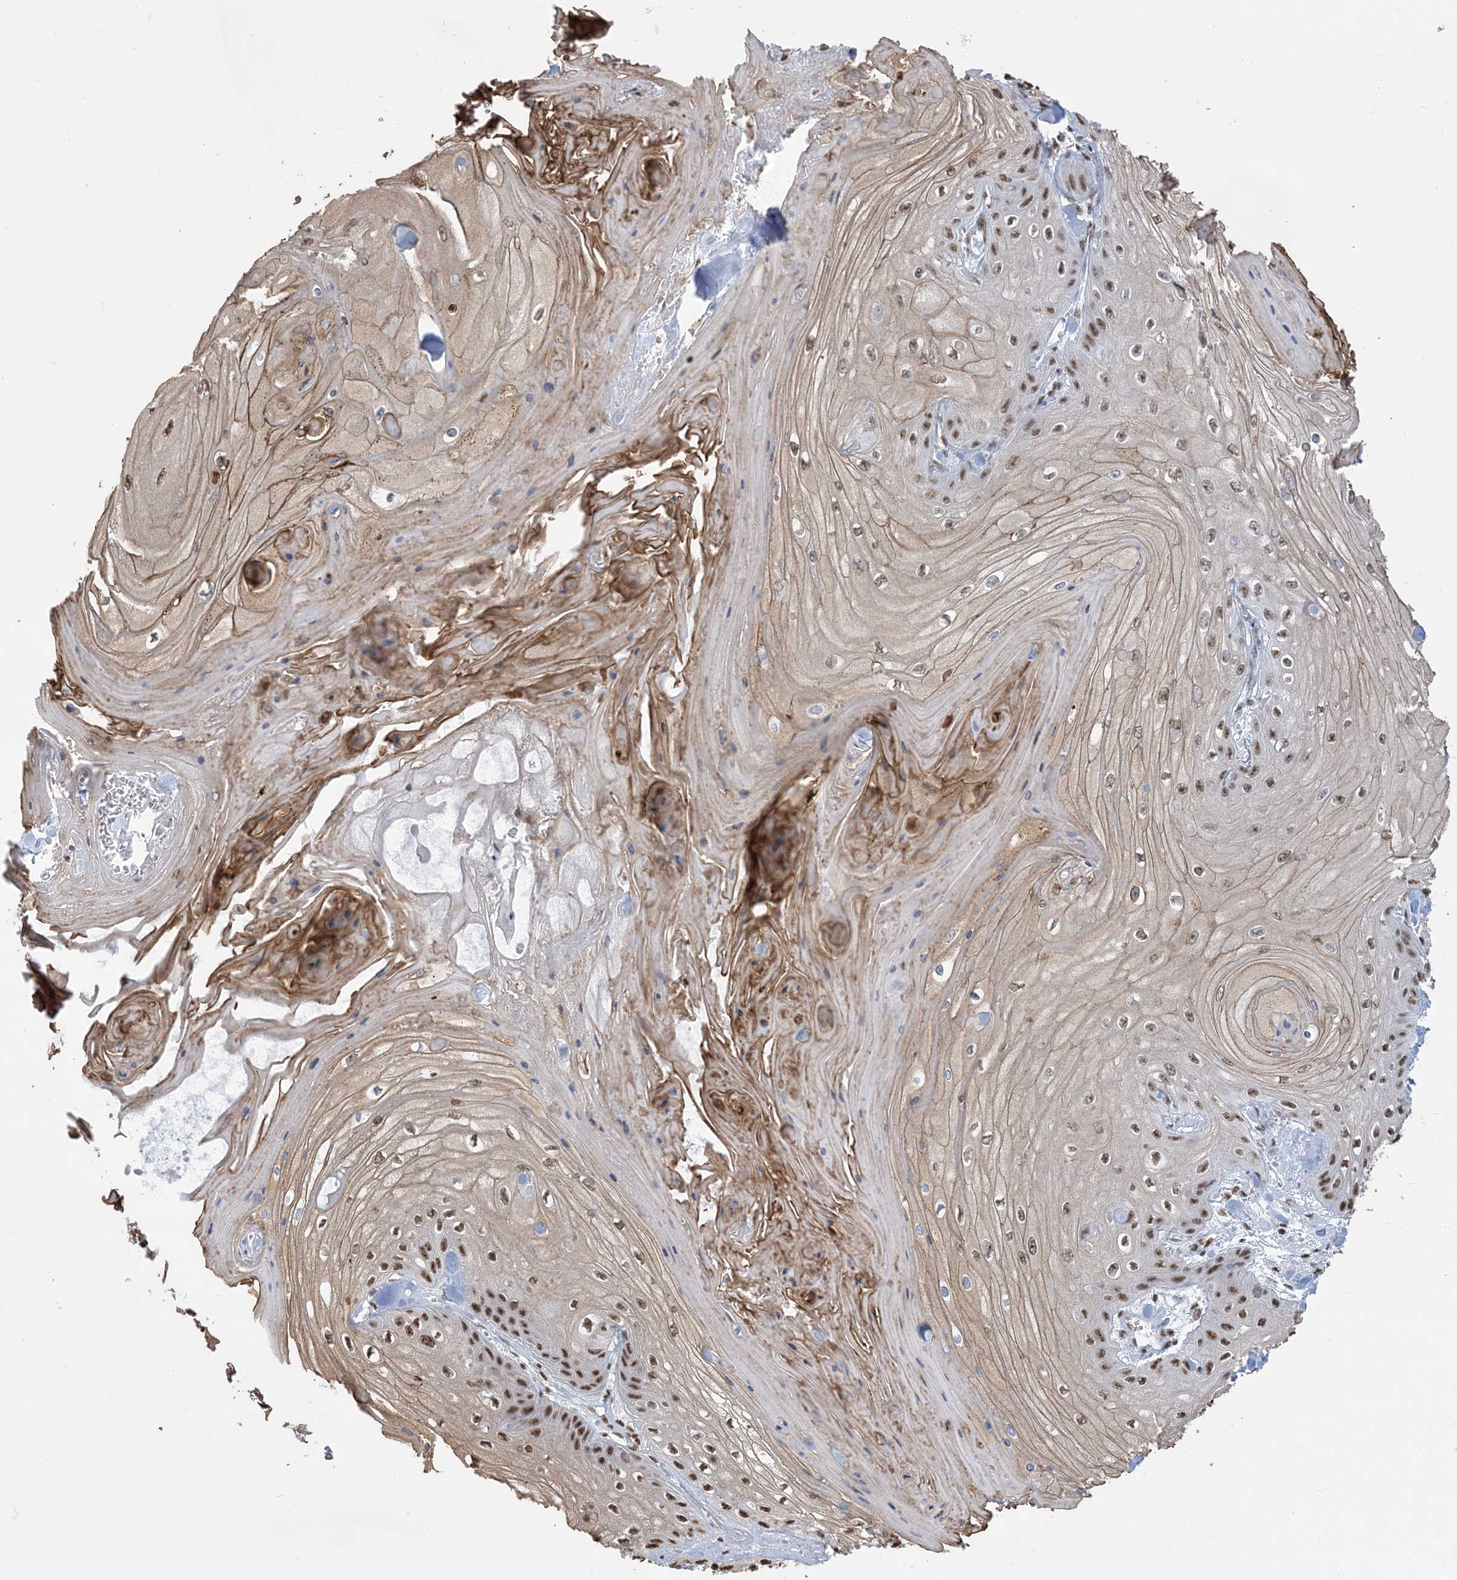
{"staining": {"intensity": "moderate", "quantity": ">75%", "location": "cytoplasmic/membranous,nuclear"}, "tissue": "skin cancer", "cell_type": "Tumor cells", "image_type": "cancer", "snomed": [{"axis": "morphology", "description": "Squamous cell carcinoma, NOS"}, {"axis": "topography", "description": "Skin"}], "caption": "This is a micrograph of IHC staining of squamous cell carcinoma (skin), which shows moderate positivity in the cytoplasmic/membranous and nuclear of tumor cells.", "gene": "ZNF792", "patient": {"sex": "male", "age": 74}}